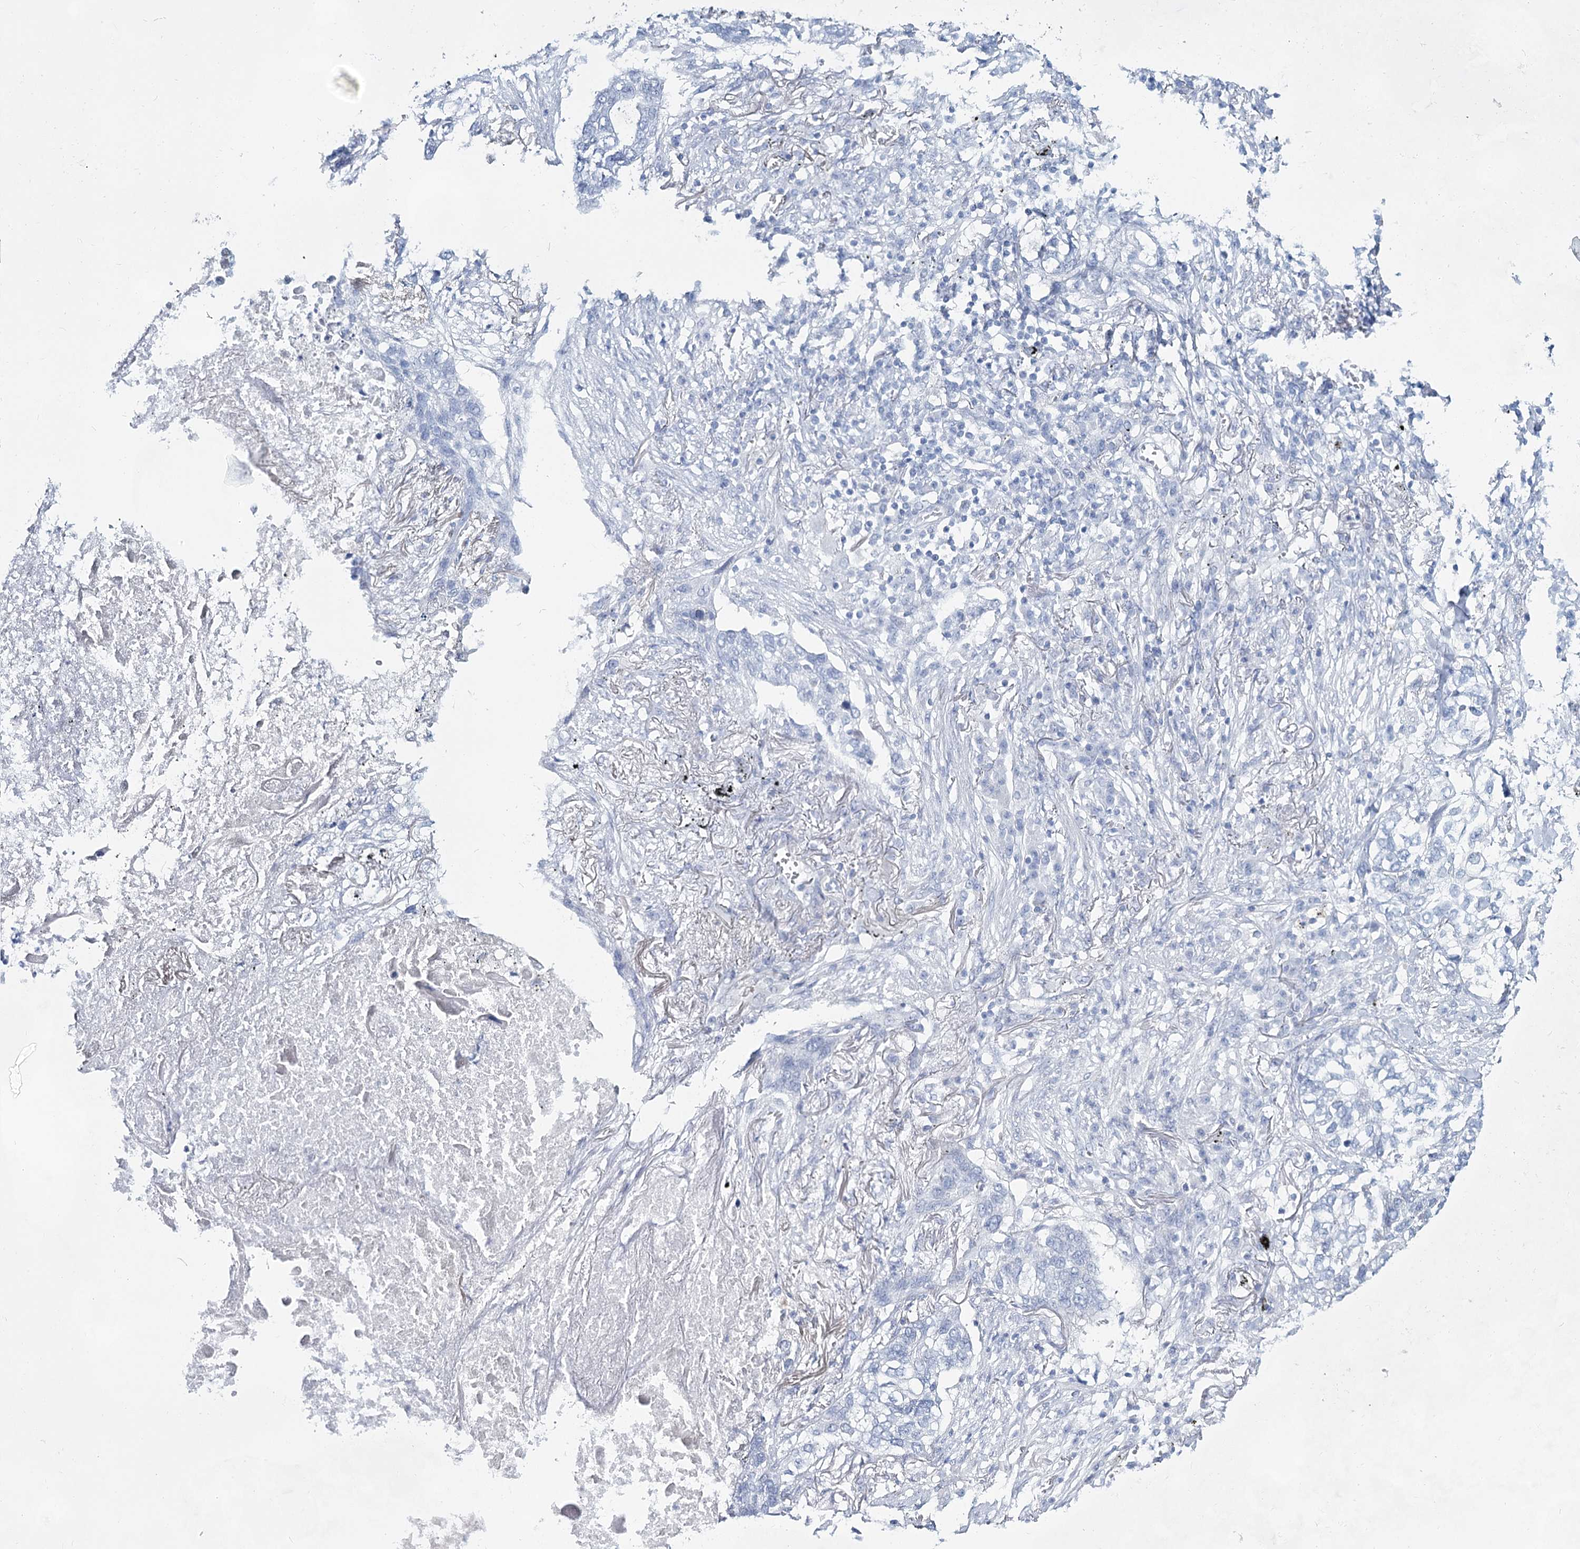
{"staining": {"intensity": "negative", "quantity": "none", "location": "none"}, "tissue": "lung cancer", "cell_type": "Tumor cells", "image_type": "cancer", "snomed": [{"axis": "morphology", "description": "Squamous cell carcinoma, NOS"}, {"axis": "topography", "description": "Lung"}], "caption": "IHC micrograph of neoplastic tissue: lung squamous cell carcinoma stained with DAB demonstrates no significant protein staining in tumor cells.", "gene": "SLC17A2", "patient": {"sex": "female", "age": 63}}